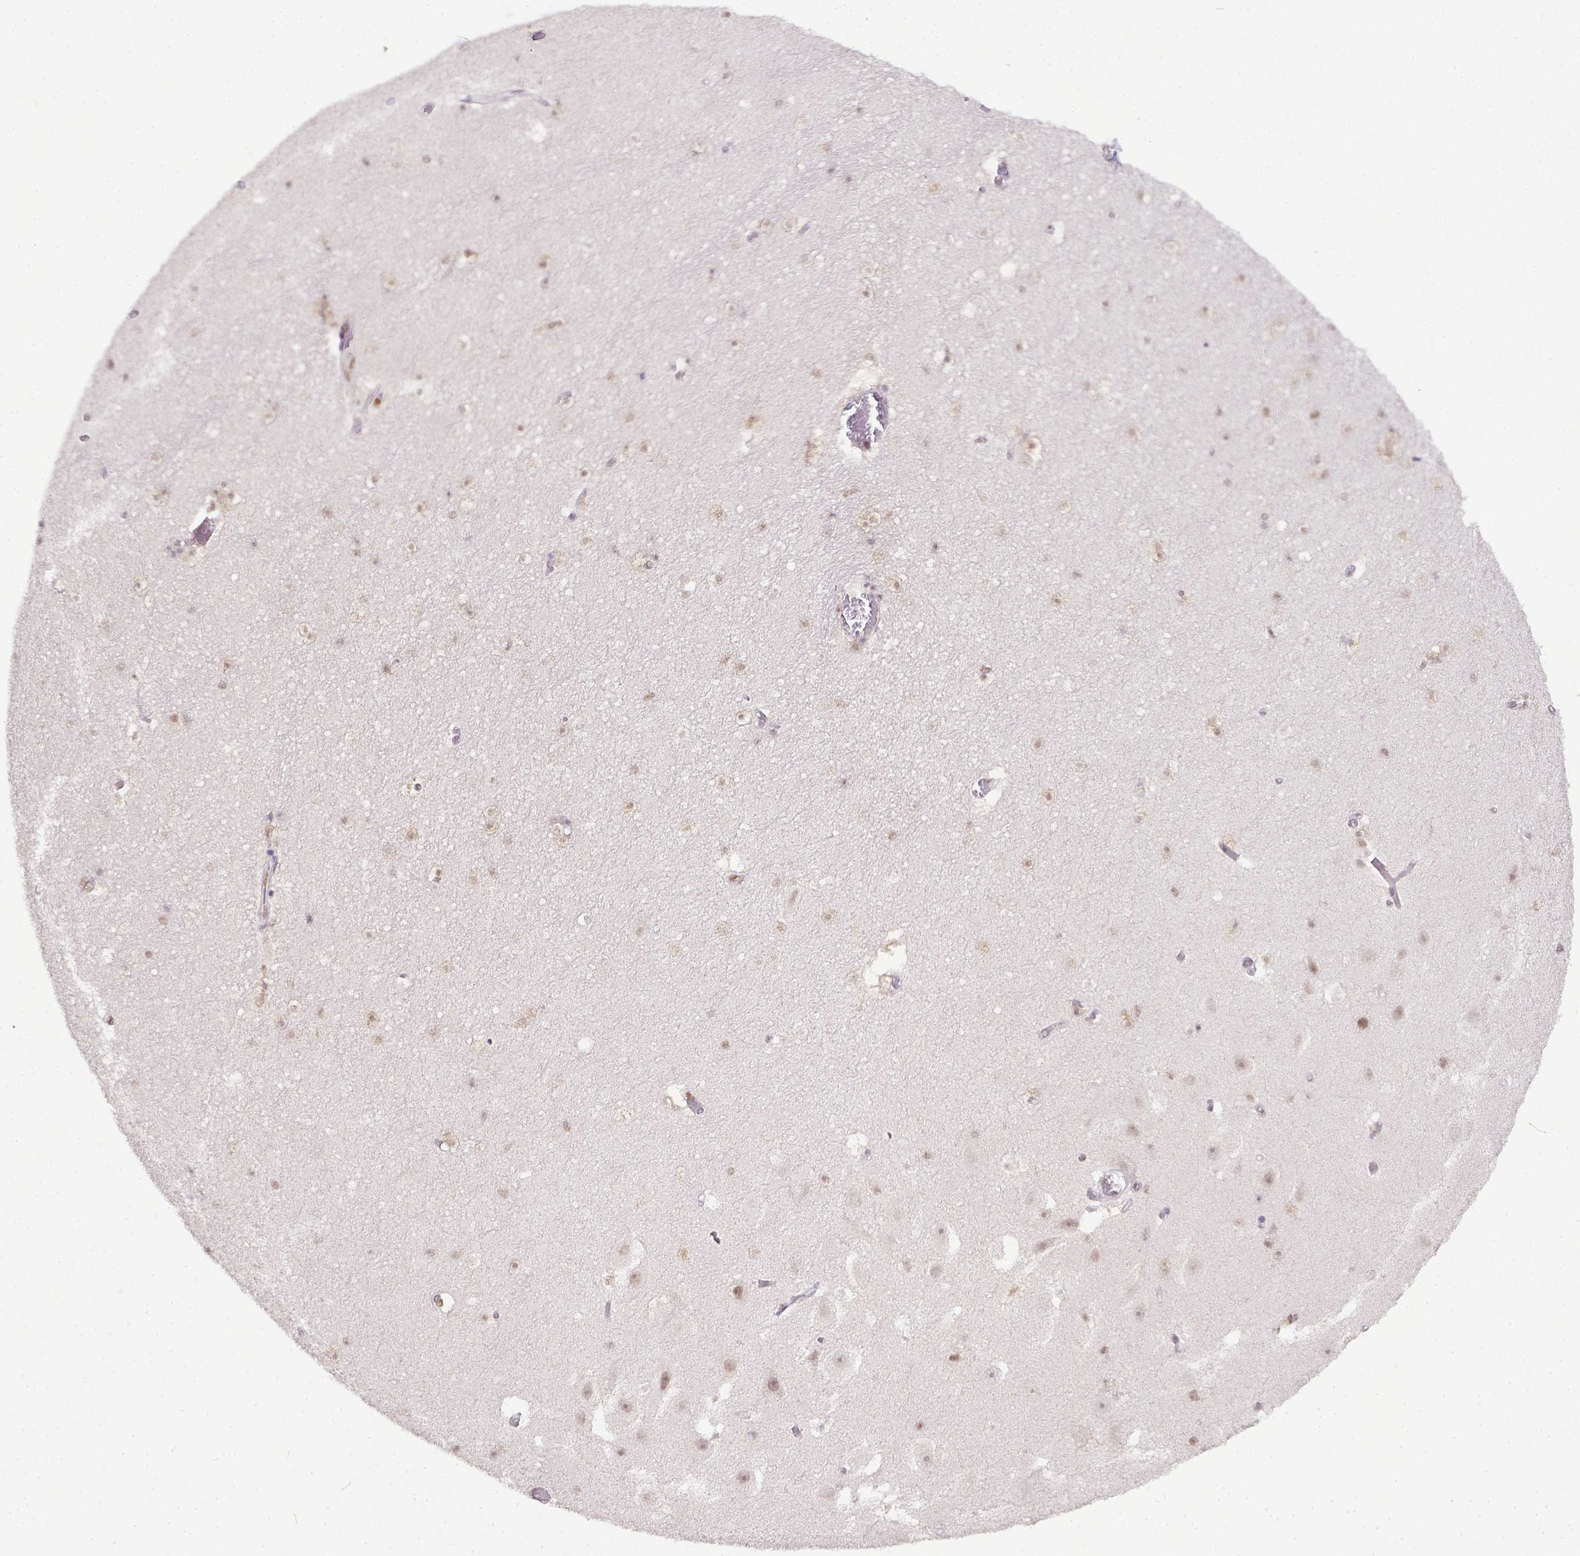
{"staining": {"intensity": "moderate", "quantity": ">75%", "location": "nuclear"}, "tissue": "hippocampus", "cell_type": "Glial cells", "image_type": "normal", "snomed": [{"axis": "morphology", "description": "Normal tissue, NOS"}, {"axis": "topography", "description": "Hippocampus"}], "caption": "This micrograph shows immunohistochemistry staining of normal human hippocampus, with medium moderate nuclear positivity in approximately >75% of glial cells.", "gene": "ERCC1", "patient": {"sex": "male", "age": 26}}